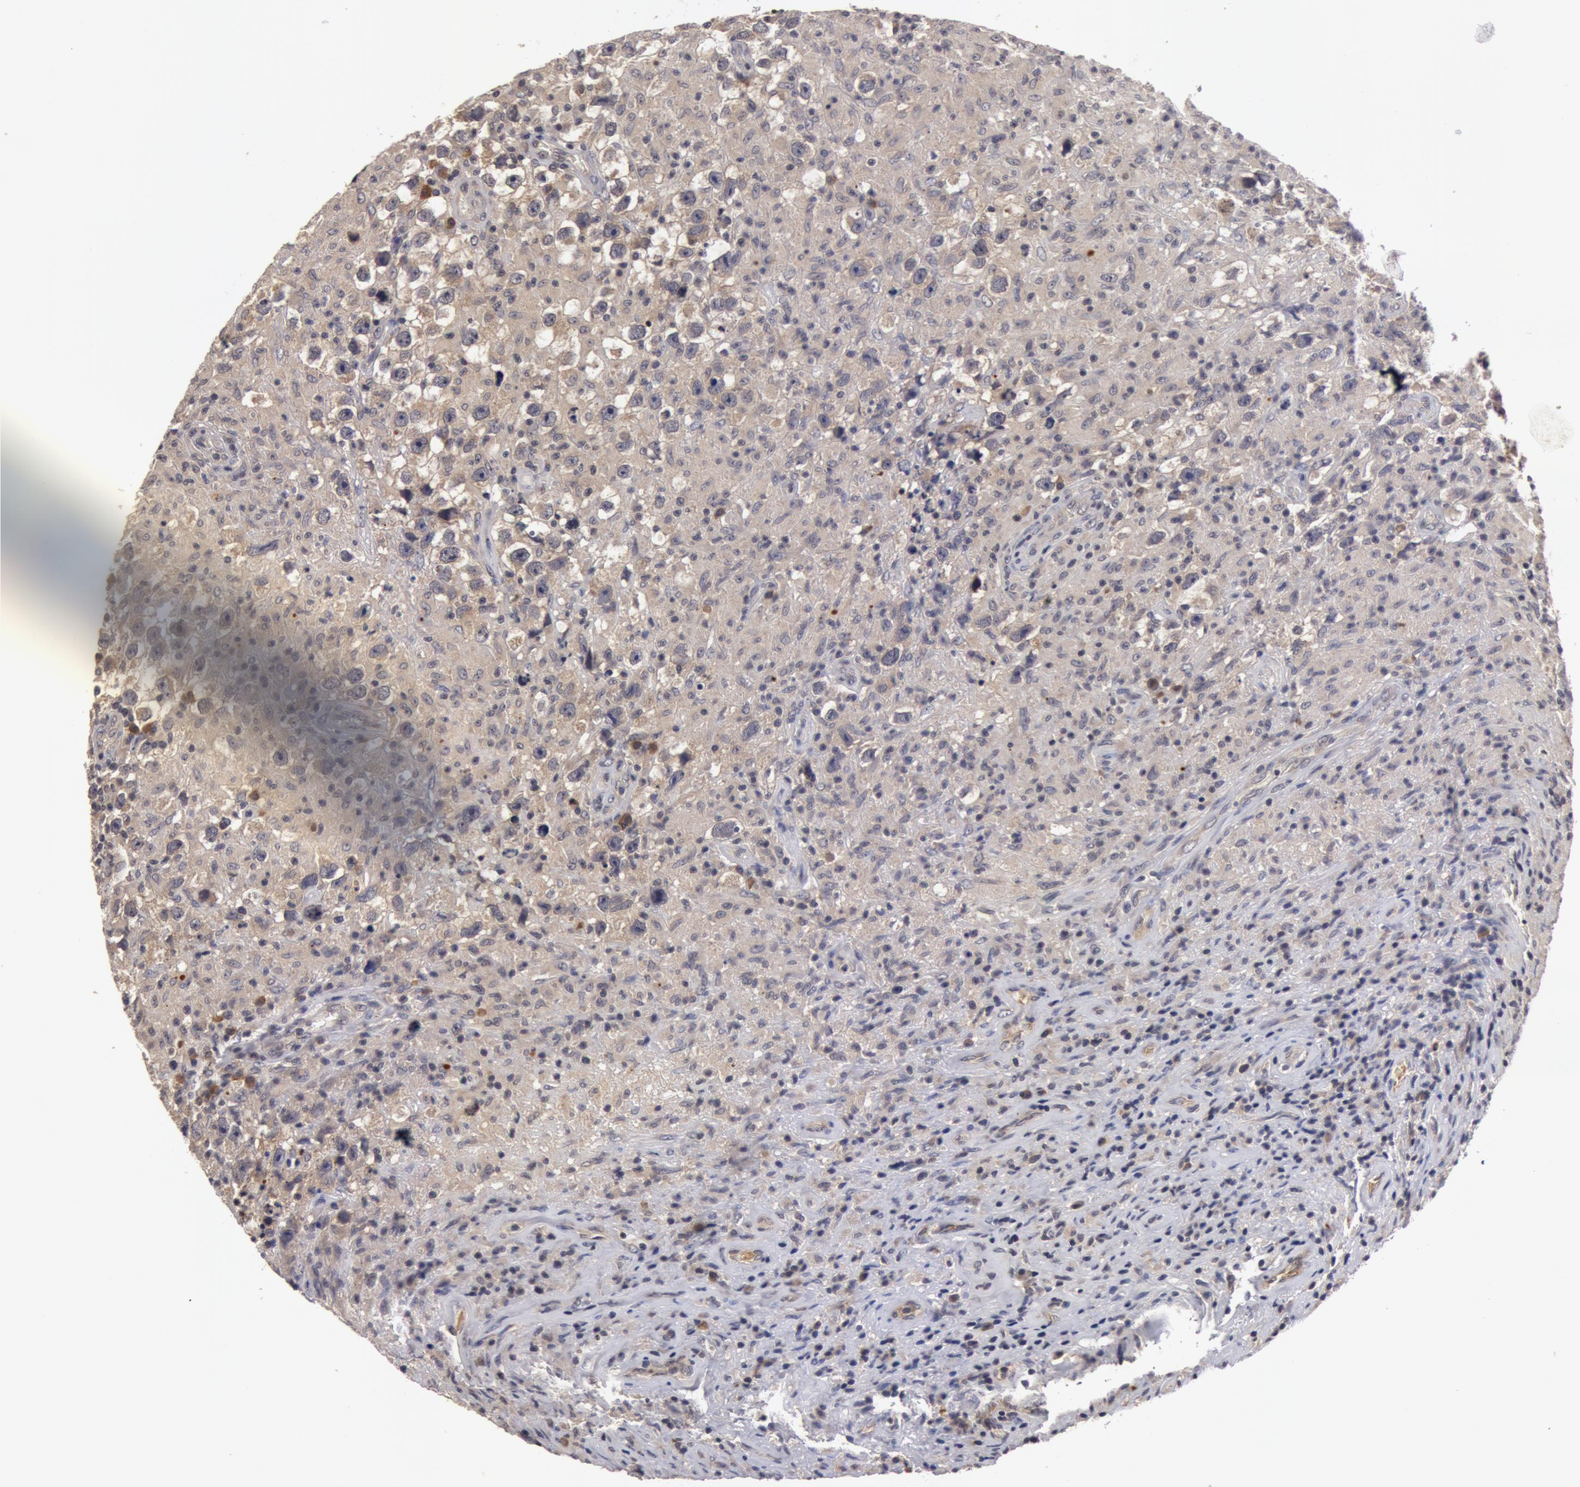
{"staining": {"intensity": "weak", "quantity": ">75%", "location": "cytoplasmic/membranous"}, "tissue": "testis cancer", "cell_type": "Tumor cells", "image_type": "cancer", "snomed": [{"axis": "morphology", "description": "Seminoma, NOS"}, {"axis": "topography", "description": "Testis"}], "caption": "Immunohistochemistry micrograph of seminoma (testis) stained for a protein (brown), which reveals low levels of weak cytoplasmic/membranous expression in about >75% of tumor cells.", "gene": "BCHE", "patient": {"sex": "male", "age": 34}}